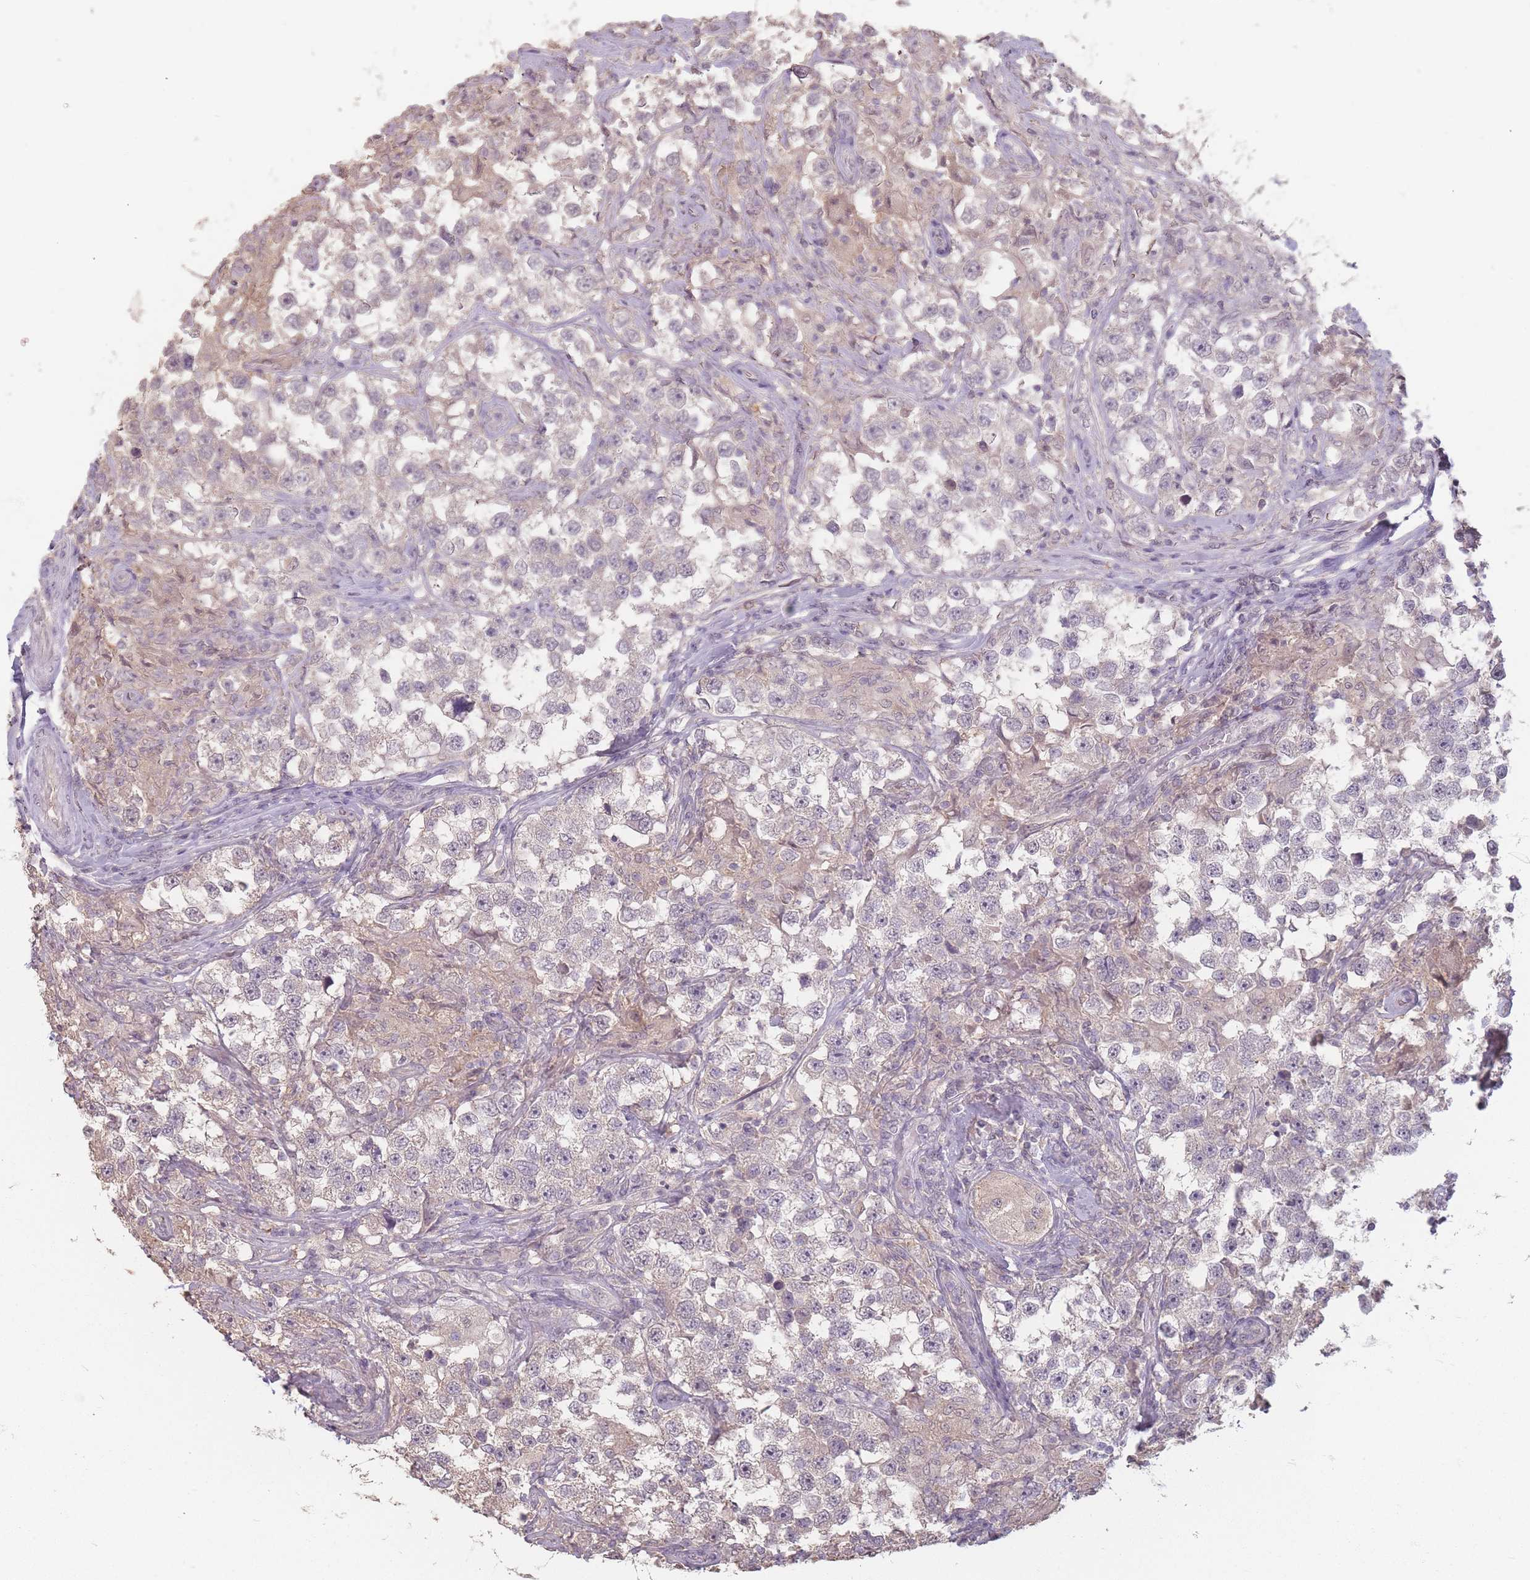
{"staining": {"intensity": "negative", "quantity": "none", "location": "none"}, "tissue": "testis cancer", "cell_type": "Tumor cells", "image_type": "cancer", "snomed": [{"axis": "morphology", "description": "Seminoma, NOS"}, {"axis": "topography", "description": "Testis"}], "caption": "DAB immunohistochemical staining of human seminoma (testis) shows no significant positivity in tumor cells.", "gene": "RFTN1", "patient": {"sex": "male", "age": 46}}